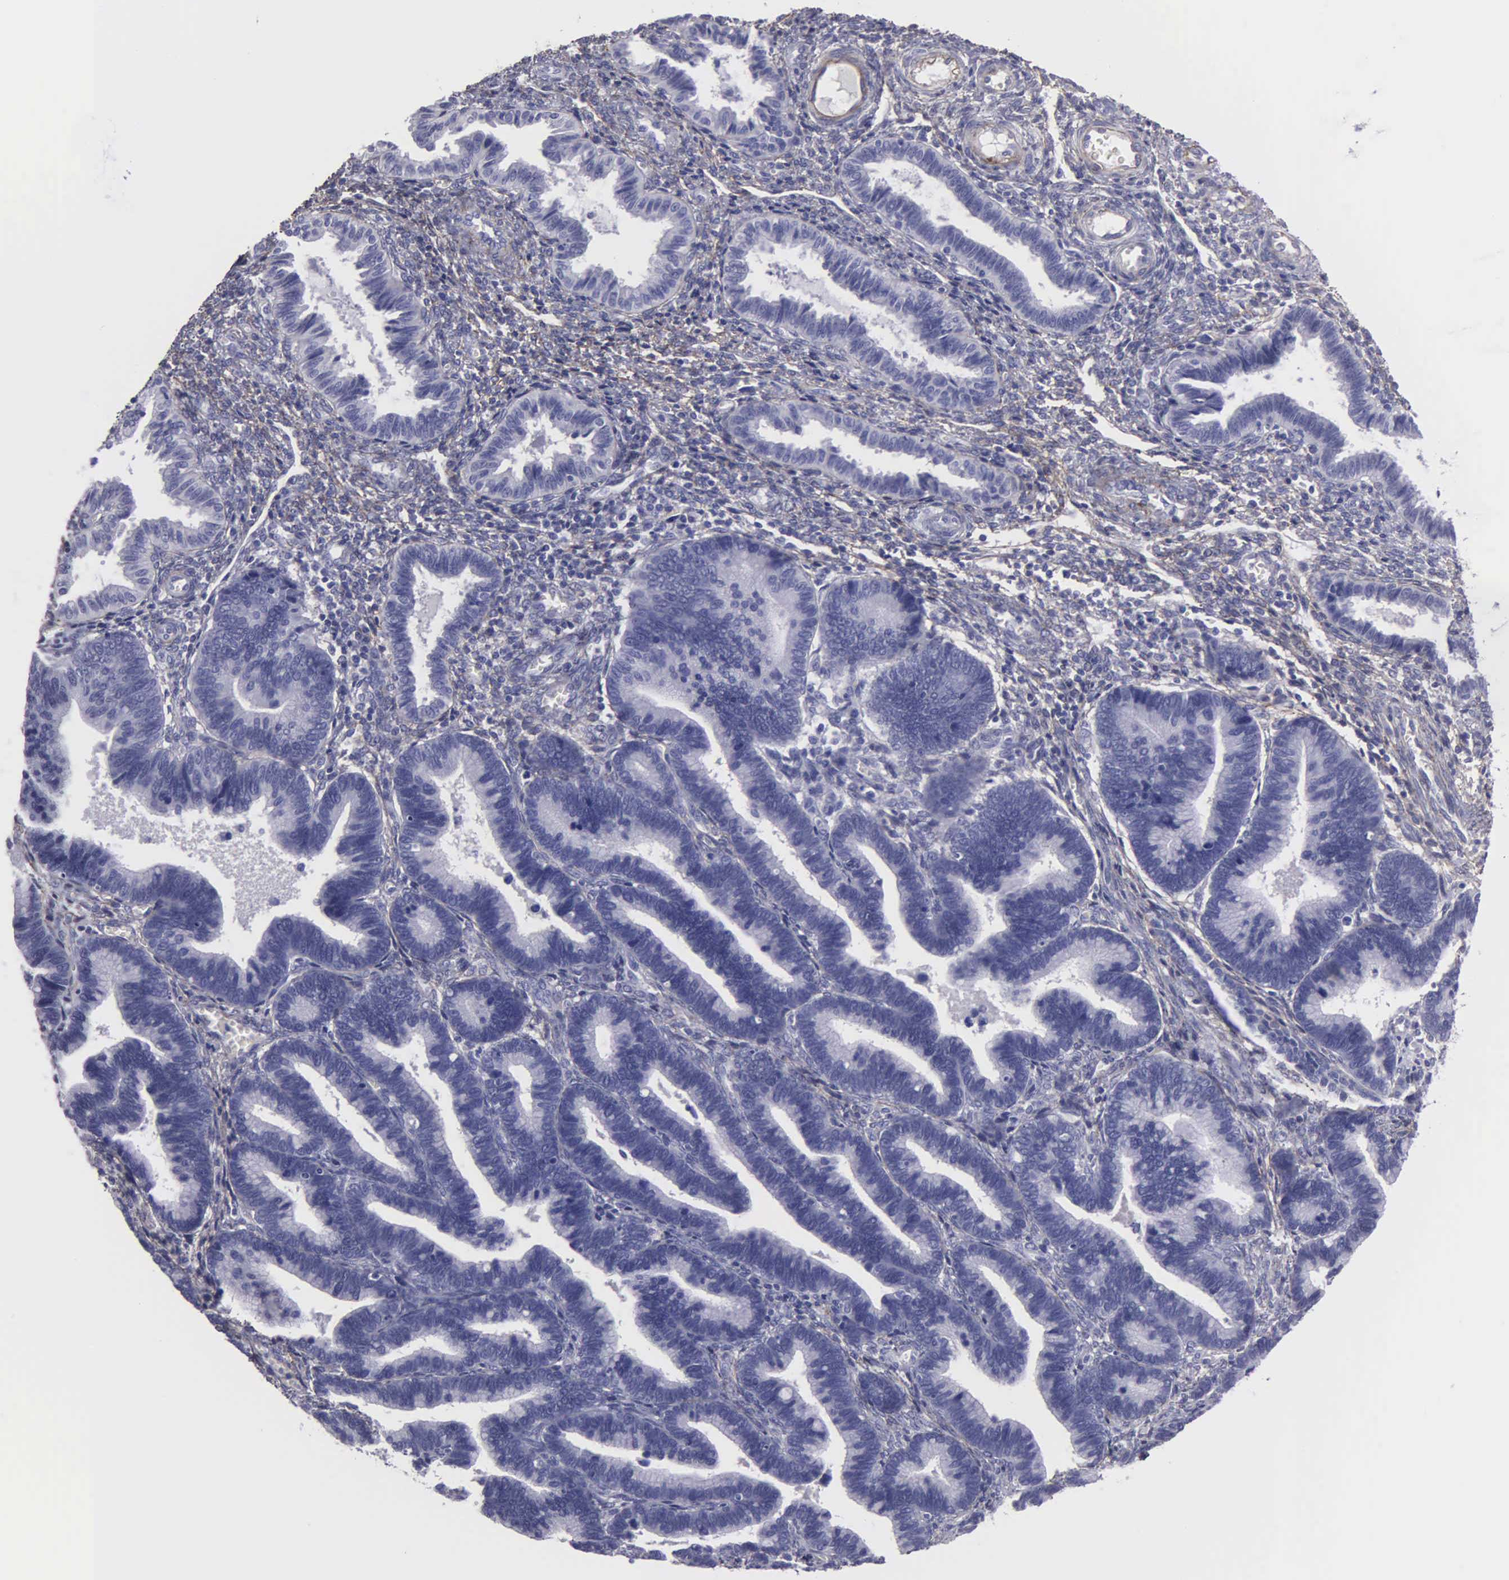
{"staining": {"intensity": "negative", "quantity": "none", "location": "none"}, "tissue": "endometrium", "cell_type": "Cells in endometrial stroma", "image_type": "normal", "snomed": [{"axis": "morphology", "description": "Normal tissue, NOS"}, {"axis": "topography", "description": "Endometrium"}], "caption": "DAB immunohistochemical staining of unremarkable human endometrium demonstrates no significant staining in cells in endometrial stroma.", "gene": "FBLN5", "patient": {"sex": "female", "age": 36}}